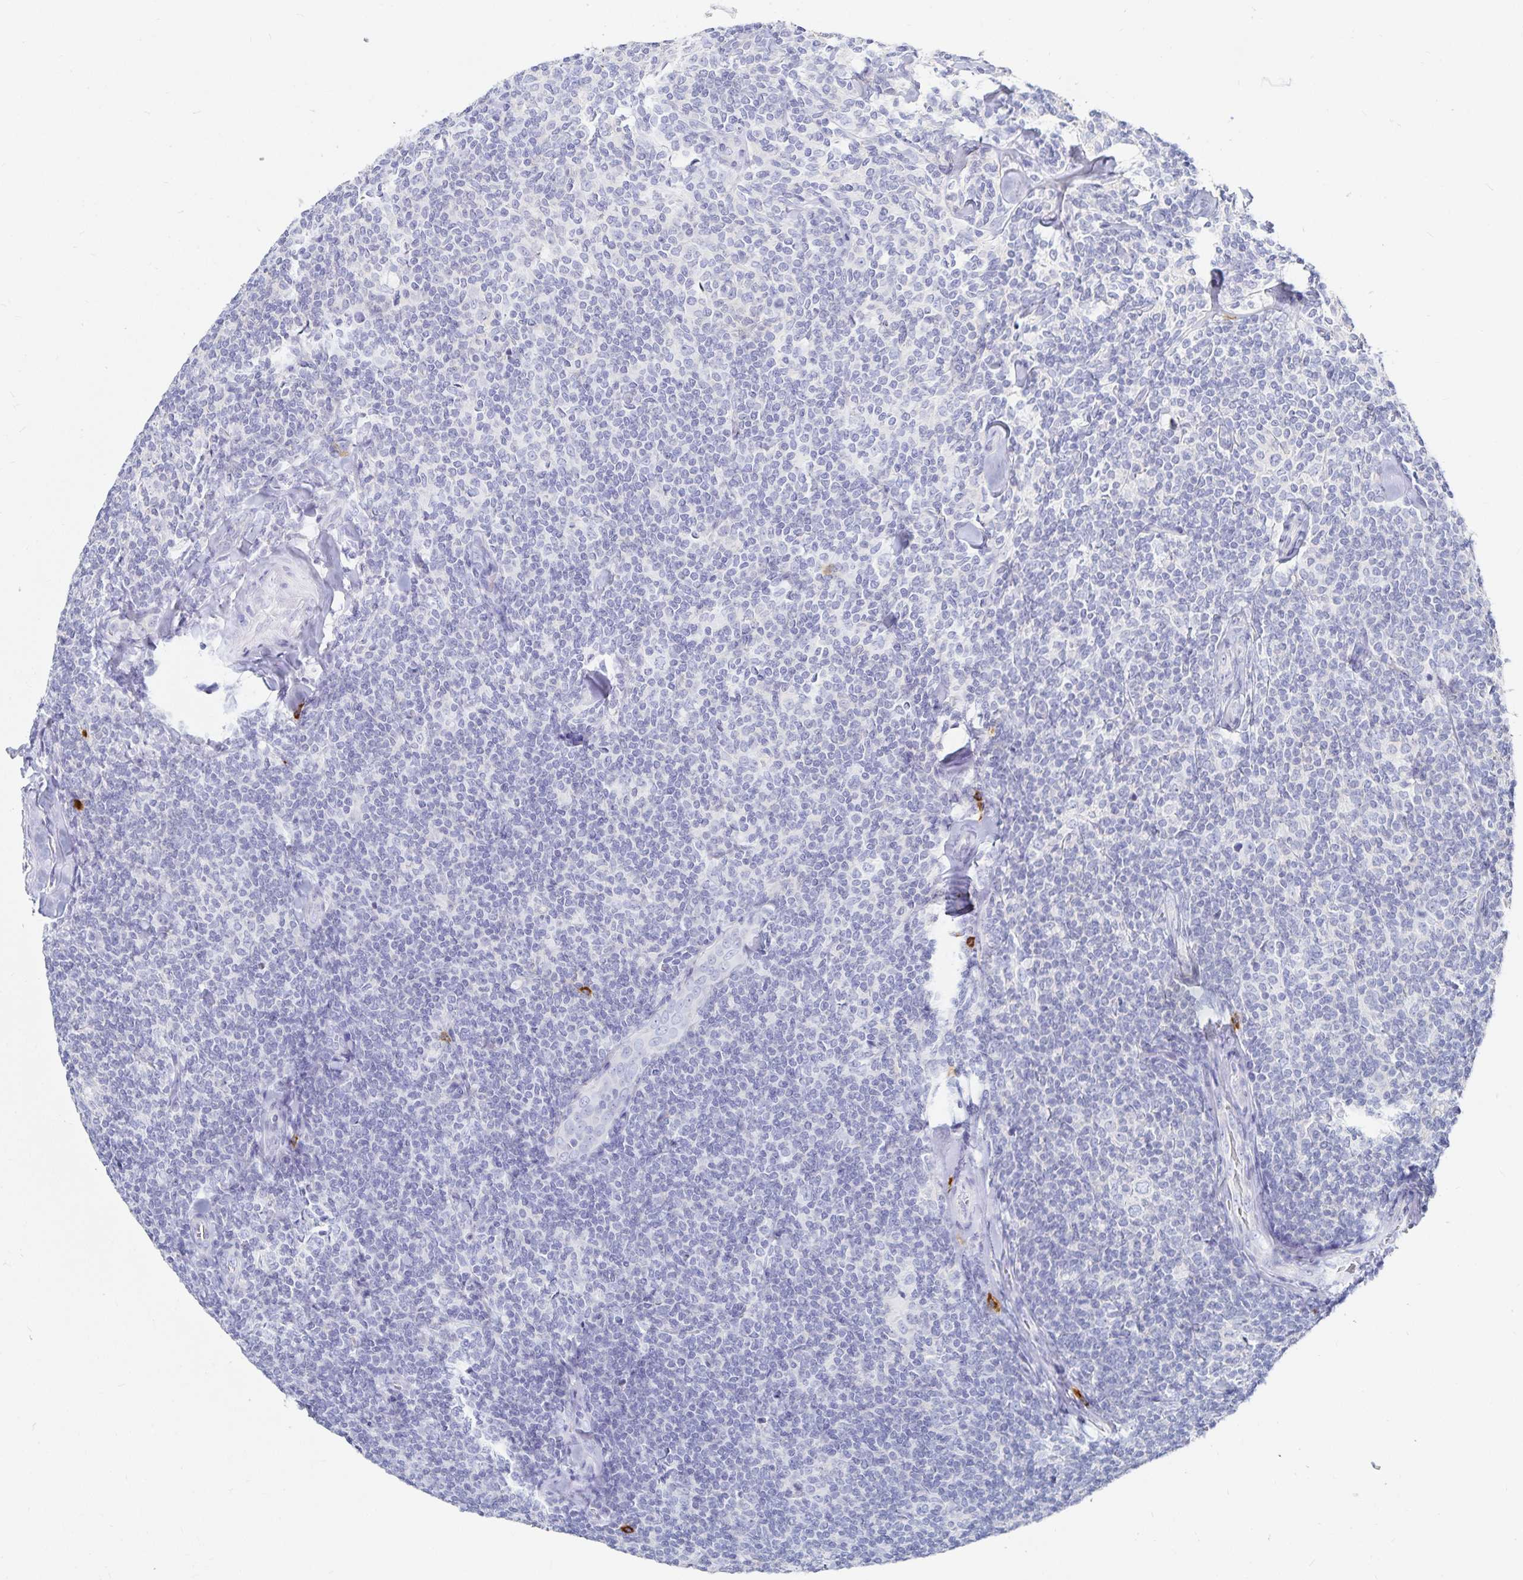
{"staining": {"intensity": "negative", "quantity": "none", "location": "none"}, "tissue": "lymphoma", "cell_type": "Tumor cells", "image_type": "cancer", "snomed": [{"axis": "morphology", "description": "Malignant lymphoma, non-Hodgkin's type, Low grade"}, {"axis": "topography", "description": "Lymph node"}], "caption": "Immunohistochemistry (IHC) photomicrograph of low-grade malignant lymphoma, non-Hodgkin's type stained for a protein (brown), which reveals no staining in tumor cells.", "gene": "TNIP1", "patient": {"sex": "female", "age": 56}}